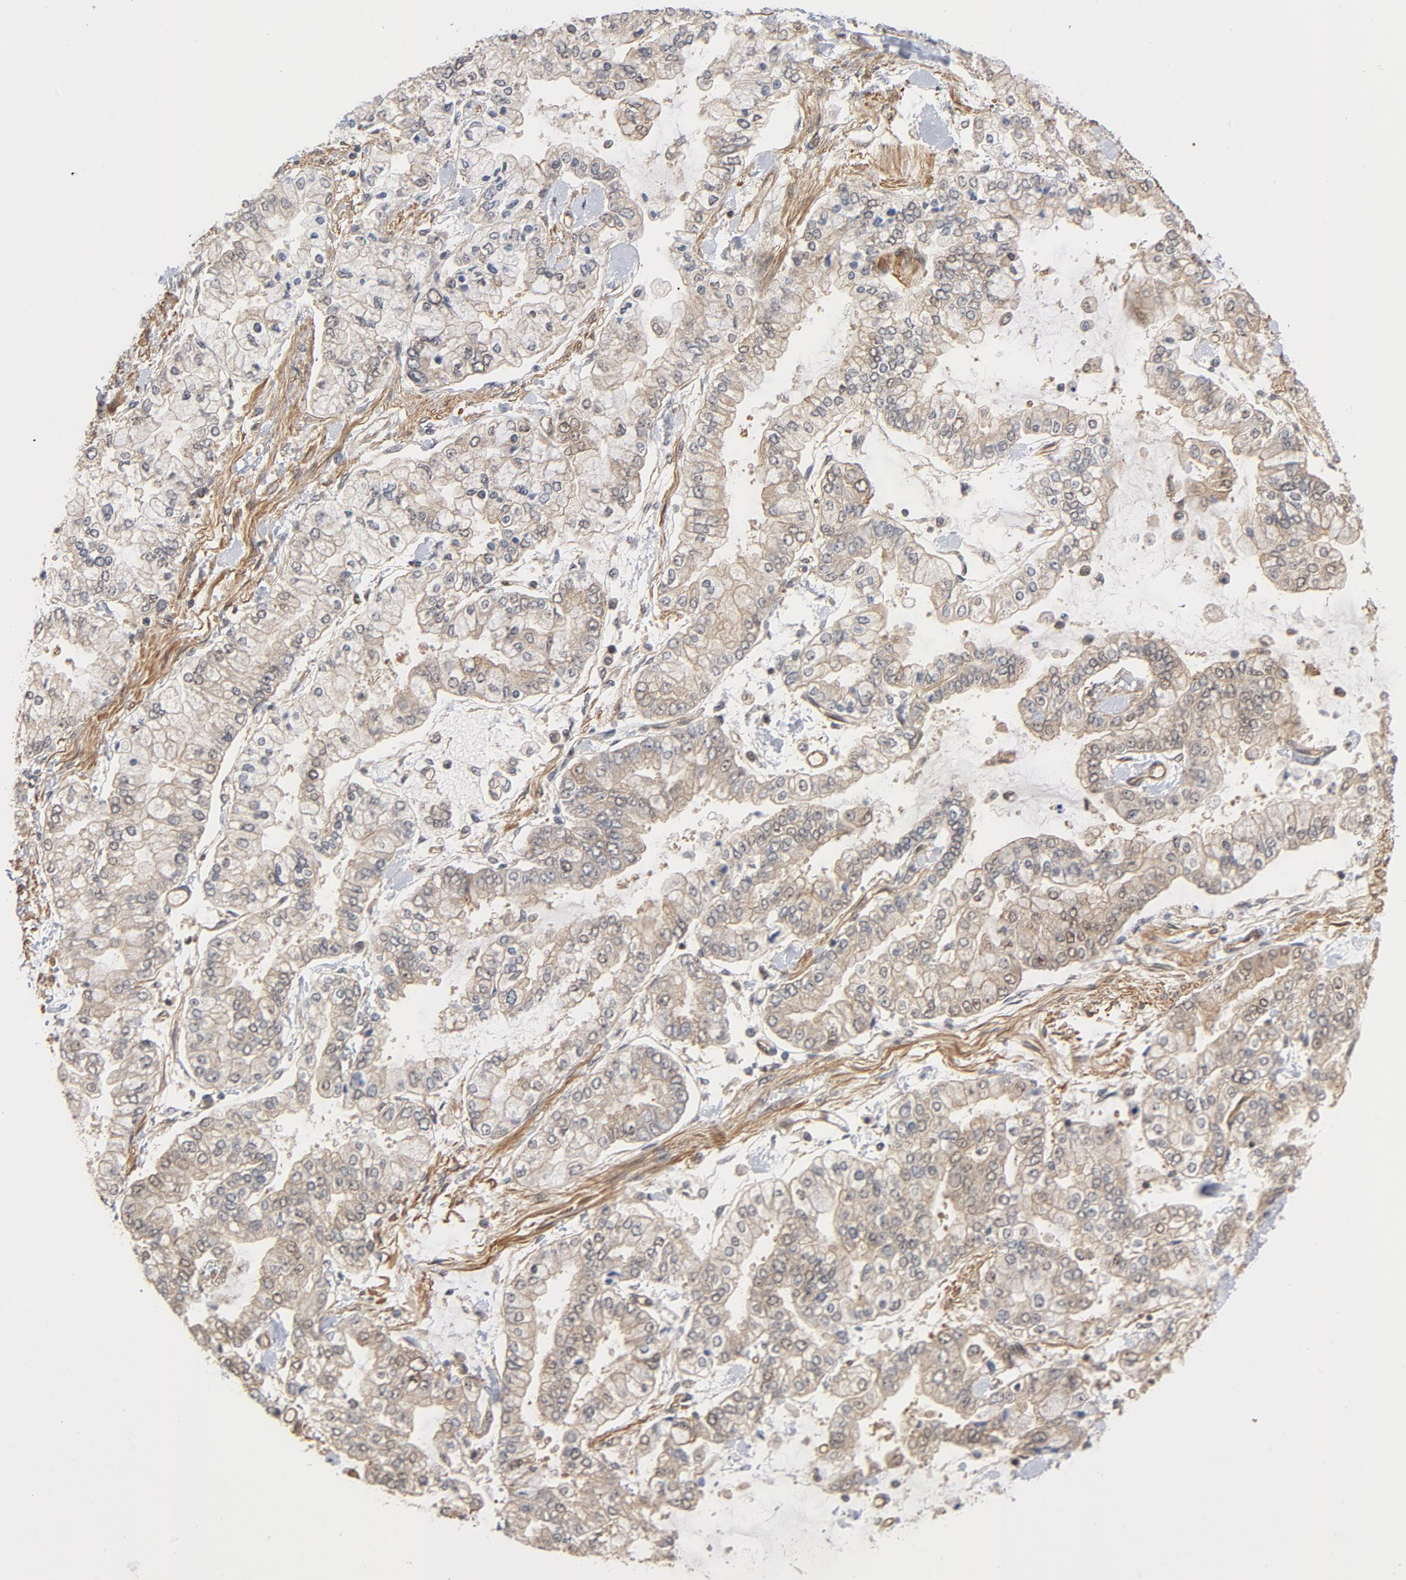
{"staining": {"intensity": "weak", "quantity": ">75%", "location": "cytoplasmic/membranous"}, "tissue": "stomach cancer", "cell_type": "Tumor cells", "image_type": "cancer", "snomed": [{"axis": "morphology", "description": "Normal tissue, NOS"}, {"axis": "morphology", "description": "Adenocarcinoma, NOS"}, {"axis": "topography", "description": "Stomach, upper"}, {"axis": "topography", "description": "Stomach"}], "caption": "Tumor cells exhibit weak cytoplasmic/membranous positivity in about >75% of cells in stomach adenocarcinoma.", "gene": "CDC37", "patient": {"sex": "male", "age": 76}}